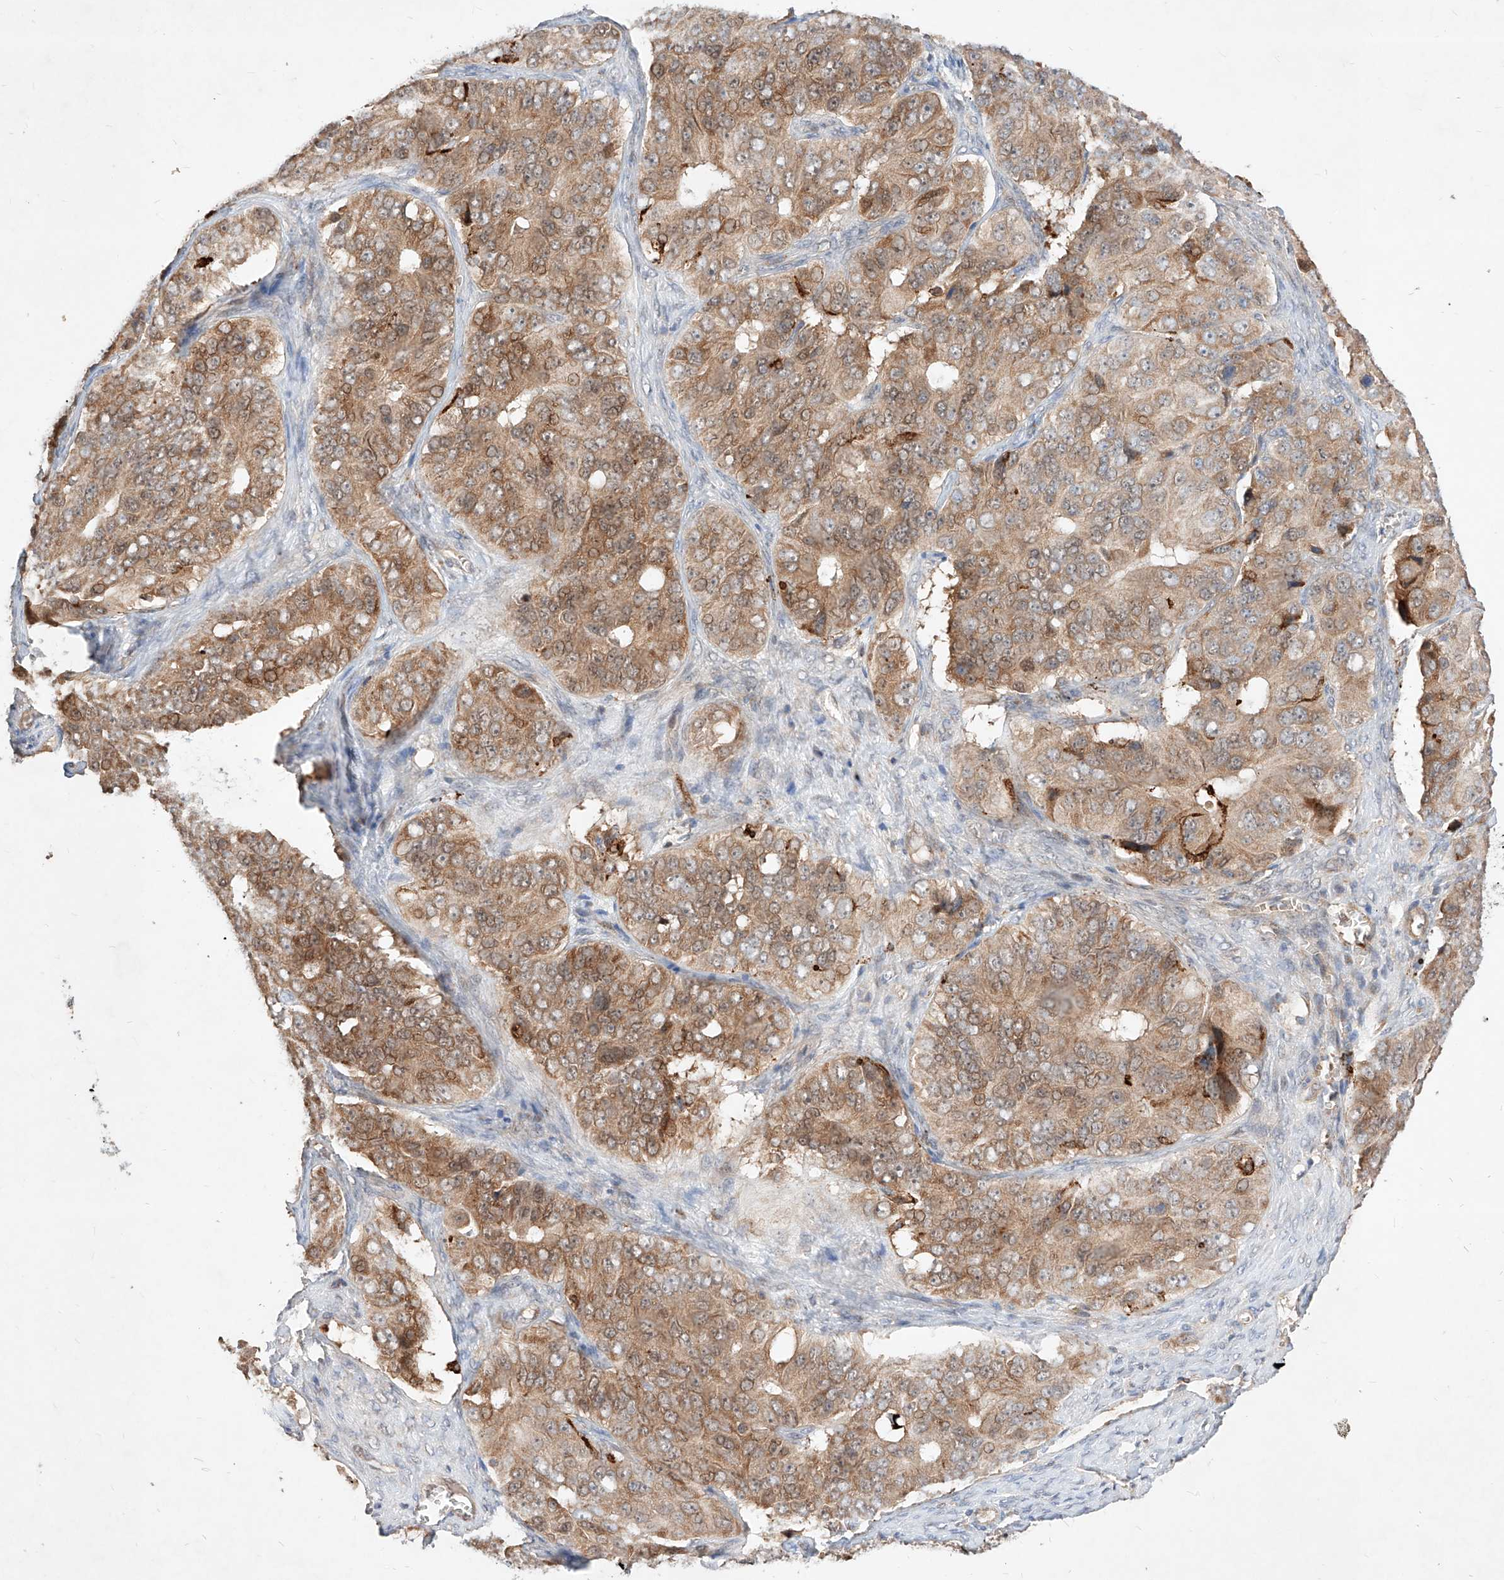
{"staining": {"intensity": "moderate", "quantity": ">75%", "location": "cytoplasmic/membranous"}, "tissue": "ovarian cancer", "cell_type": "Tumor cells", "image_type": "cancer", "snomed": [{"axis": "morphology", "description": "Carcinoma, endometroid"}, {"axis": "topography", "description": "Ovary"}], "caption": "High-magnification brightfield microscopy of ovarian cancer stained with DAB (3,3'-diaminobenzidine) (brown) and counterstained with hematoxylin (blue). tumor cells exhibit moderate cytoplasmic/membranous positivity is seen in about>75% of cells.", "gene": "TSNAX", "patient": {"sex": "female", "age": 51}}